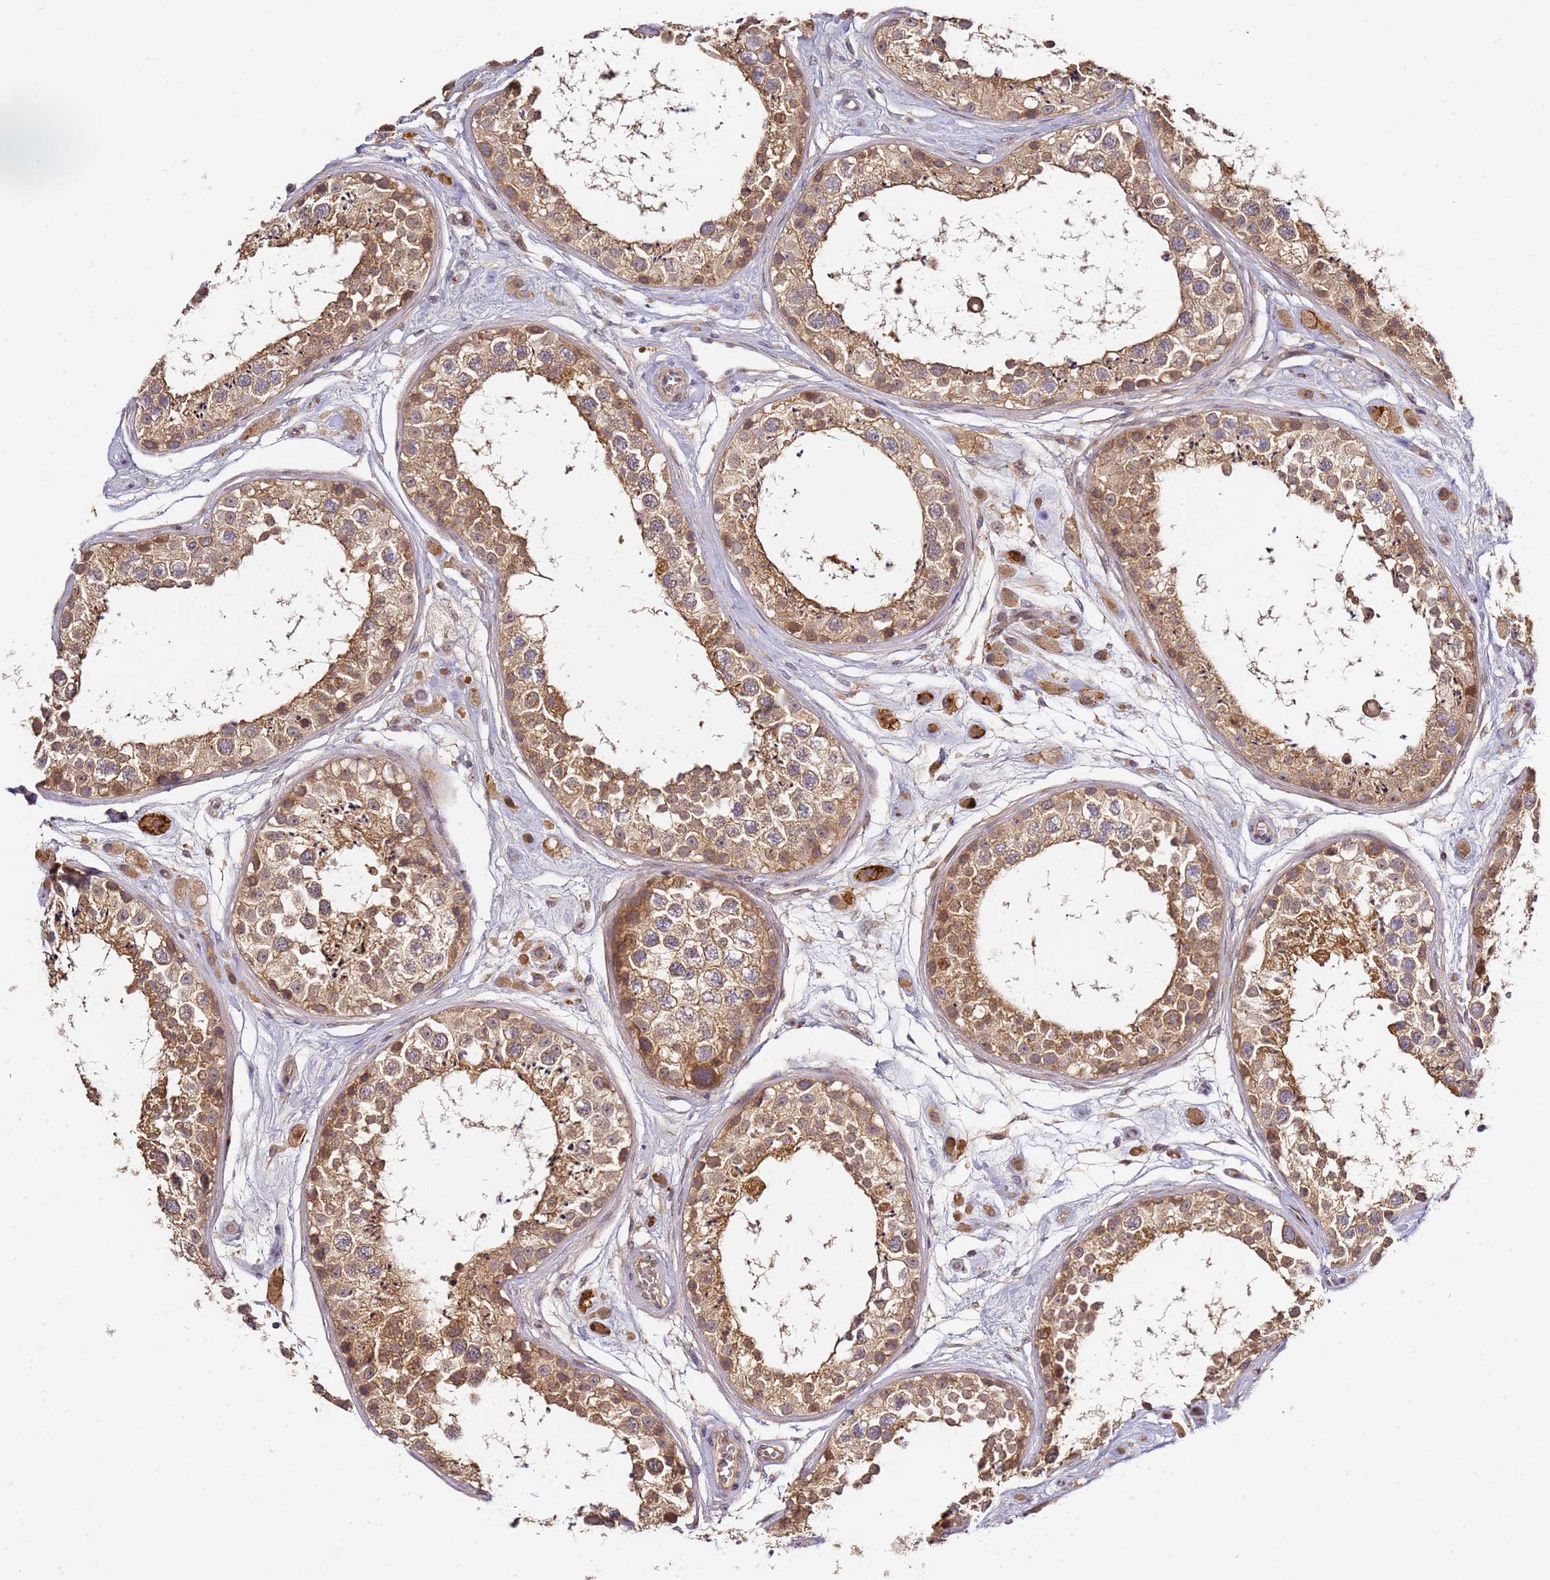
{"staining": {"intensity": "moderate", "quantity": ">75%", "location": "cytoplasmic/membranous"}, "tissue": "testis", "cell_type": "Cells in seminiferous ducts", "image_type": "normal", "snomed": [{"axis": "morphology", "description": "Normal tissue, NOS"}, {"axis": "topography", "description": "Testis"}], "caption": "Moderate cytoplasmic/membranous expression for a protein is present in approximately >75% of cells in seminiferous ducts of benign testis using immunohistochemistry (IHC).", "gene": "OSBPL2", "patient": {"sex": "male", "age": 25}}